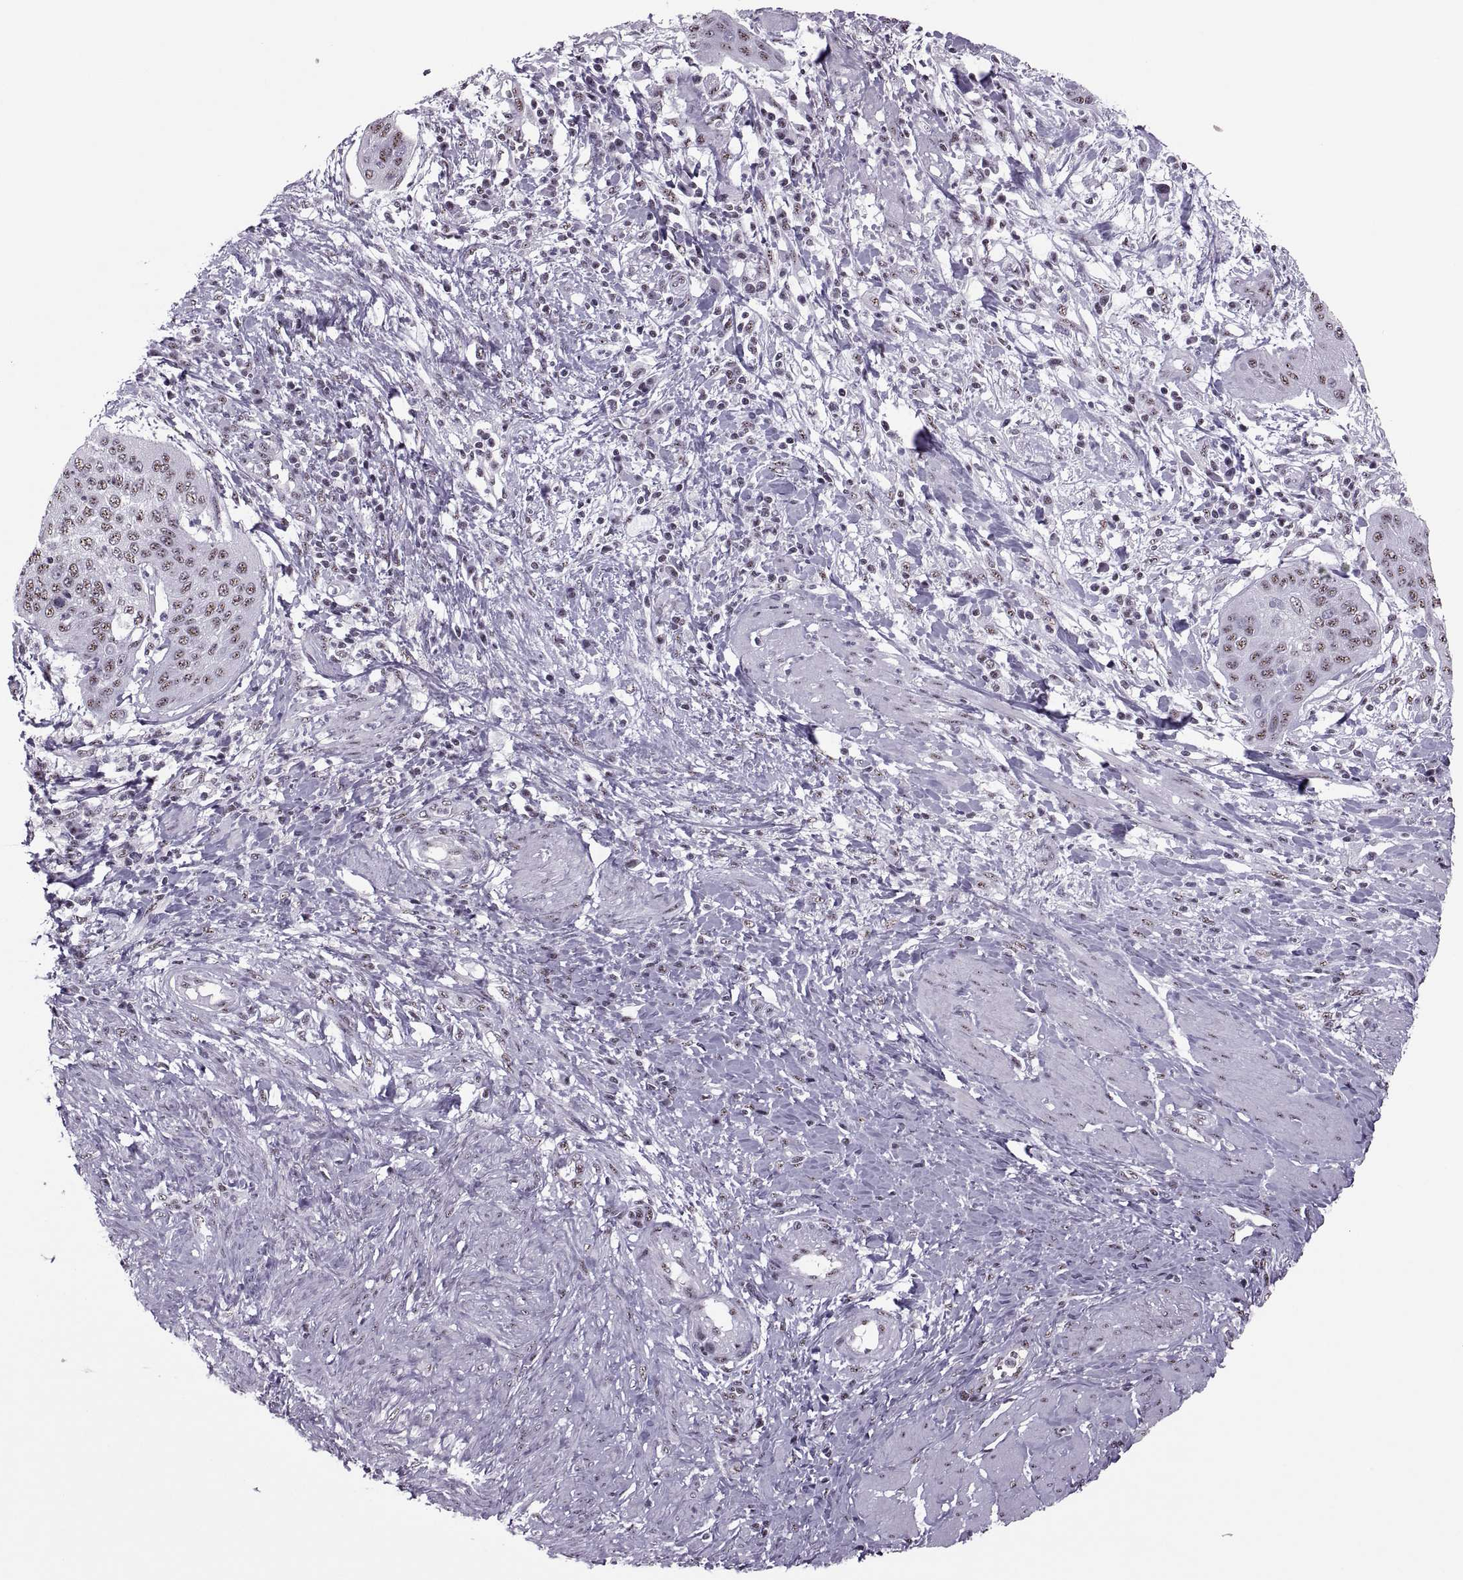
{"staining": {"intensity": "weak", "quantity": ">75%", "location": "nuclear"}, "tissue": "cervical cancer", "cell_type": "Tumor cells", "image_type": "cancer", "snomed": [{"axis": "morphology", "description": "Squamous cell carcinoma, NOS"}, {"axis": "topography", "description": "Cervix"}], "caption": "A micrograph of squamous cell carcinoma (cervical) stained for a protein demonstrates weak nuclear brown staining in tumor cells.", "gene": "MAGEA4", "patient": {"sex": "female", "age": 39}}